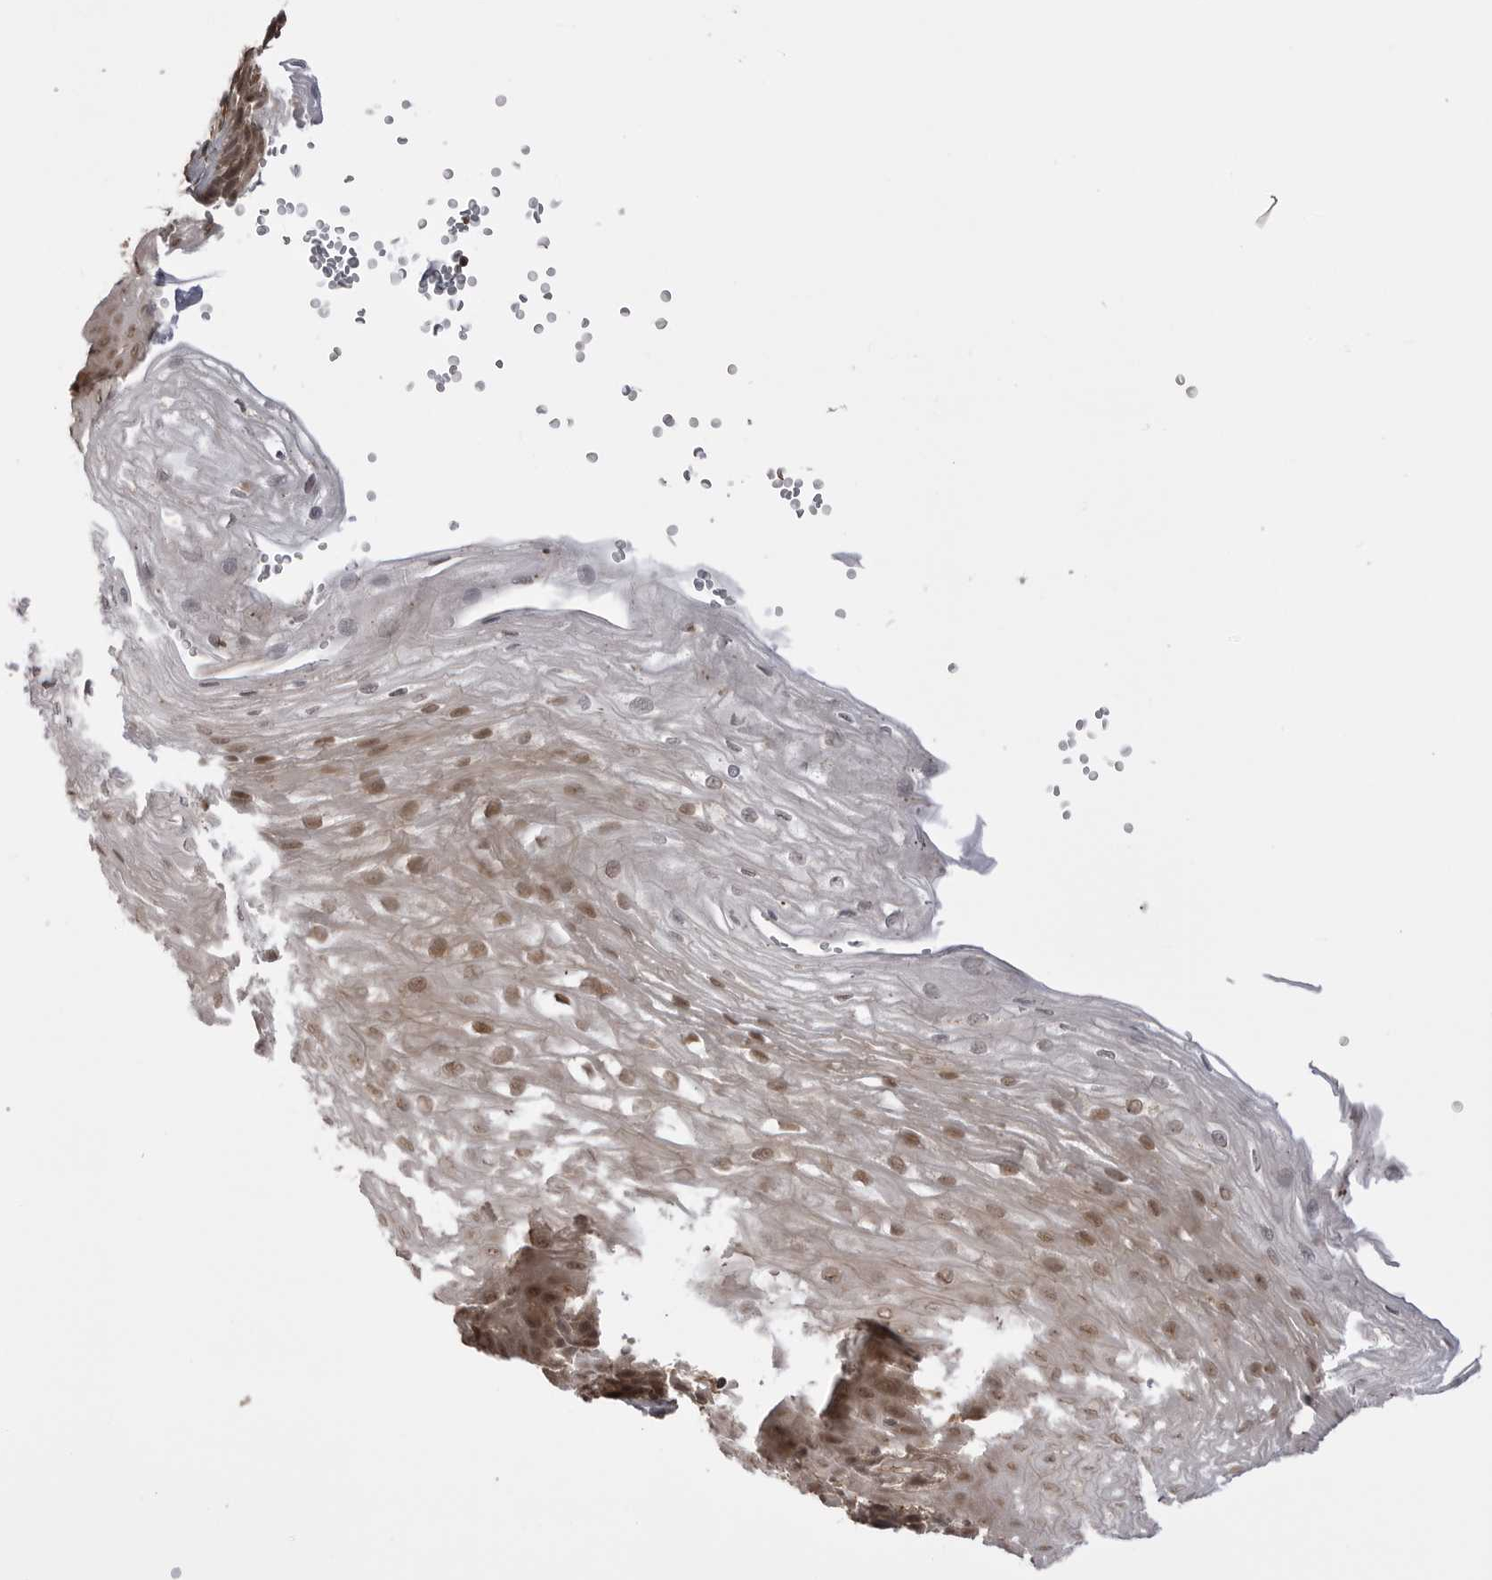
{"staining": {"intensity": "moderate", "quantity": "<25%", "location": "cytoplasmic/membranous,nuclear"}, "tissue": "esophagus", "cell_type": "Squamous epithelial cells", "image_type": "normal", "snomed": [{"axis": "morphology", "description": "Normal tissue, NOS"}, {"axis": "topography", "description": "Esophagus"}], "caption": "This is an image of IHC staining of unremarkable esophagus, which shows moderate expression in the cytoplasmic/membranous,nuclear of squamous epithelial cells.", "gene": "SORBS1", "patient": {"sex": "female", "age": 66}}